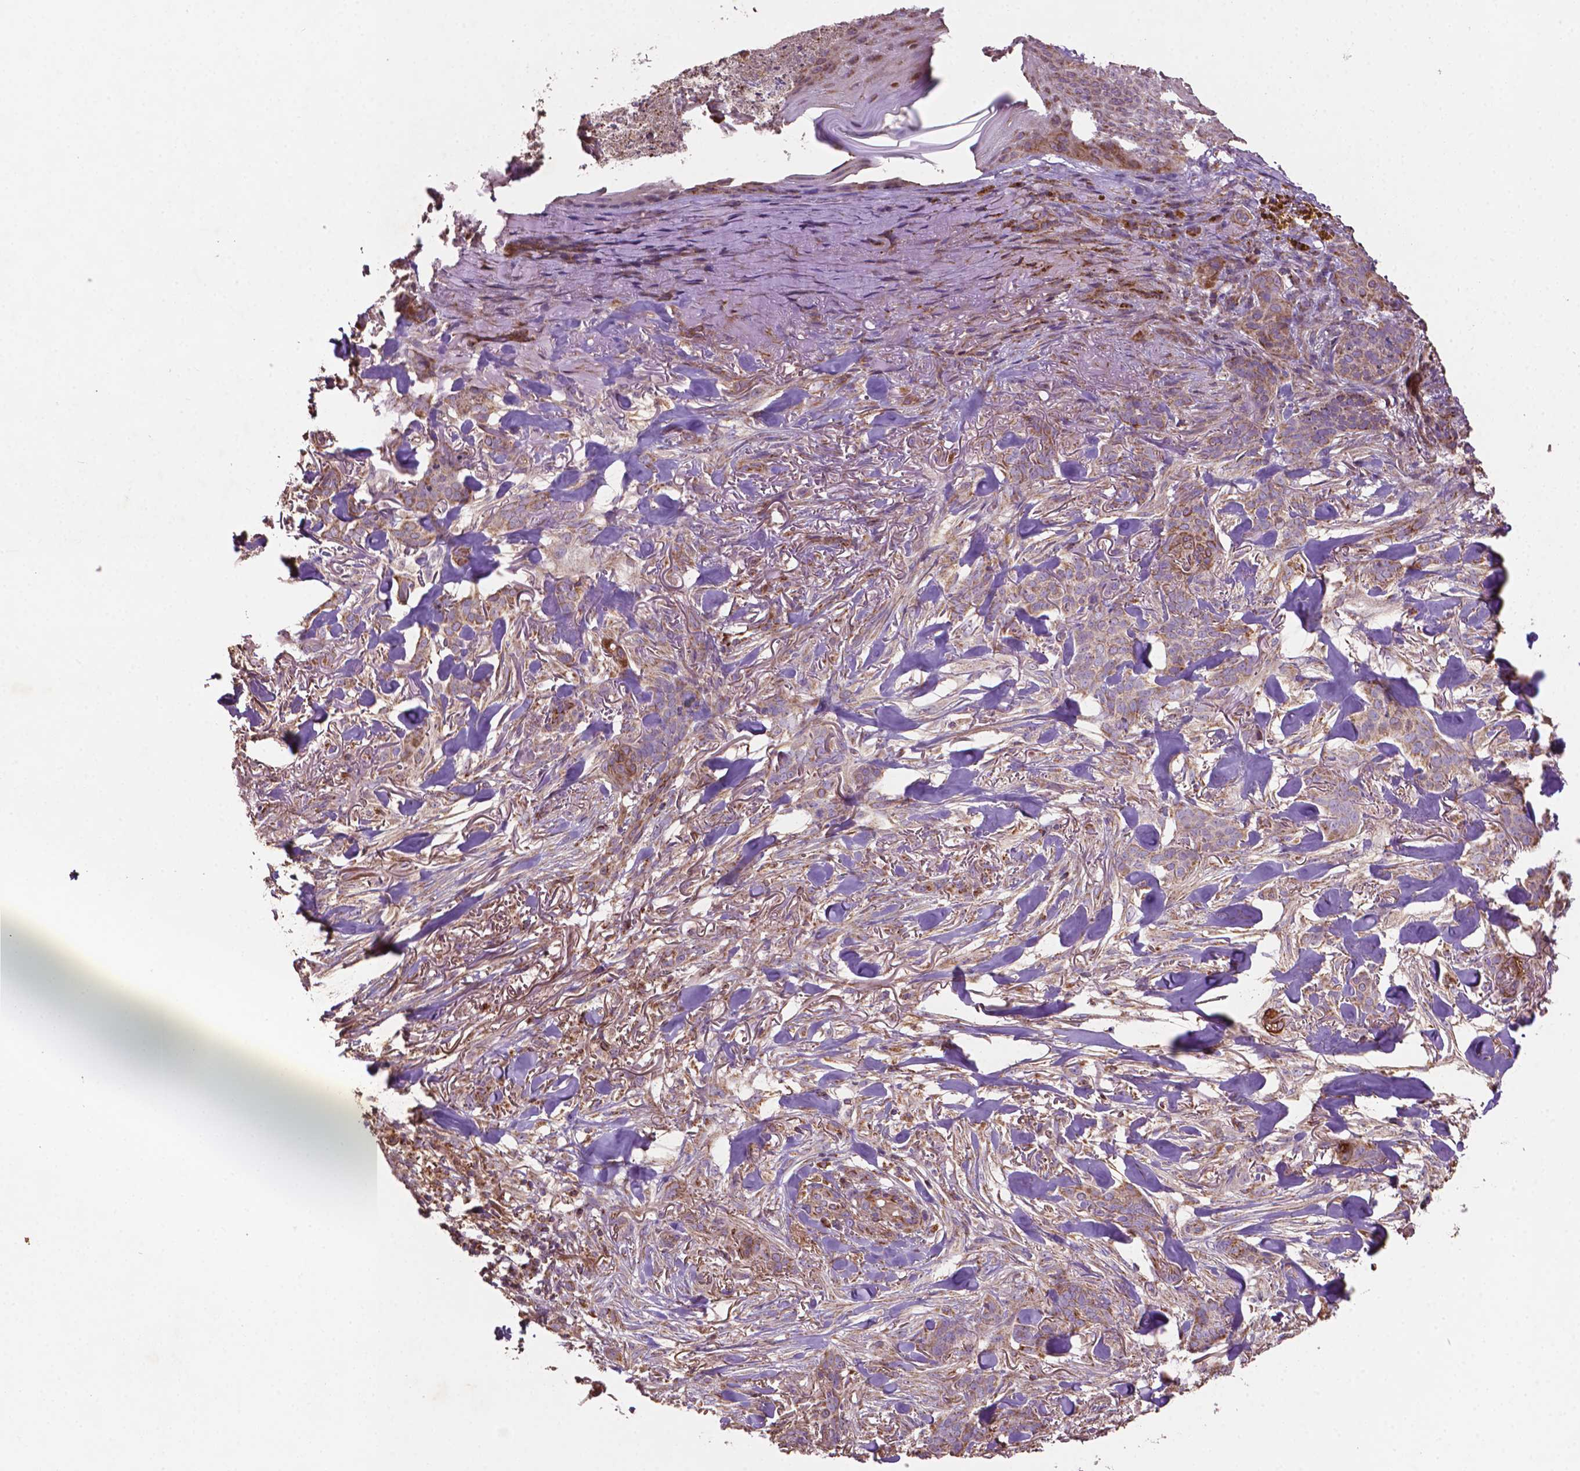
{"staining": {"intensity": "moderate", "quantity": "<25%", "location": "cytoplasmic/membranous"}, "tissue": "skin cancer", "cell_type": "Tumor cells", "image_type": "cancer", "snomed": [{"axis": "morphology", "description": "Basal cell carcinoma"}, {"axis": "topography", "description": "Skin"}], "caption": "IHC staining of basal cell carcinoma (skin), which displays low levels of moderate cytoplasmic/membranous expression in about <25% of tumor cells indicating moderate cytoplasmic/membranous protein staining. The staining was performed using DAB (3,3'-diaminobenzidine) (brown) for protein detection and nuclei were counterstained in hematoxylin (blue).", "gene": "LRR1", "patient": {"sex": "female", "age": 61}}